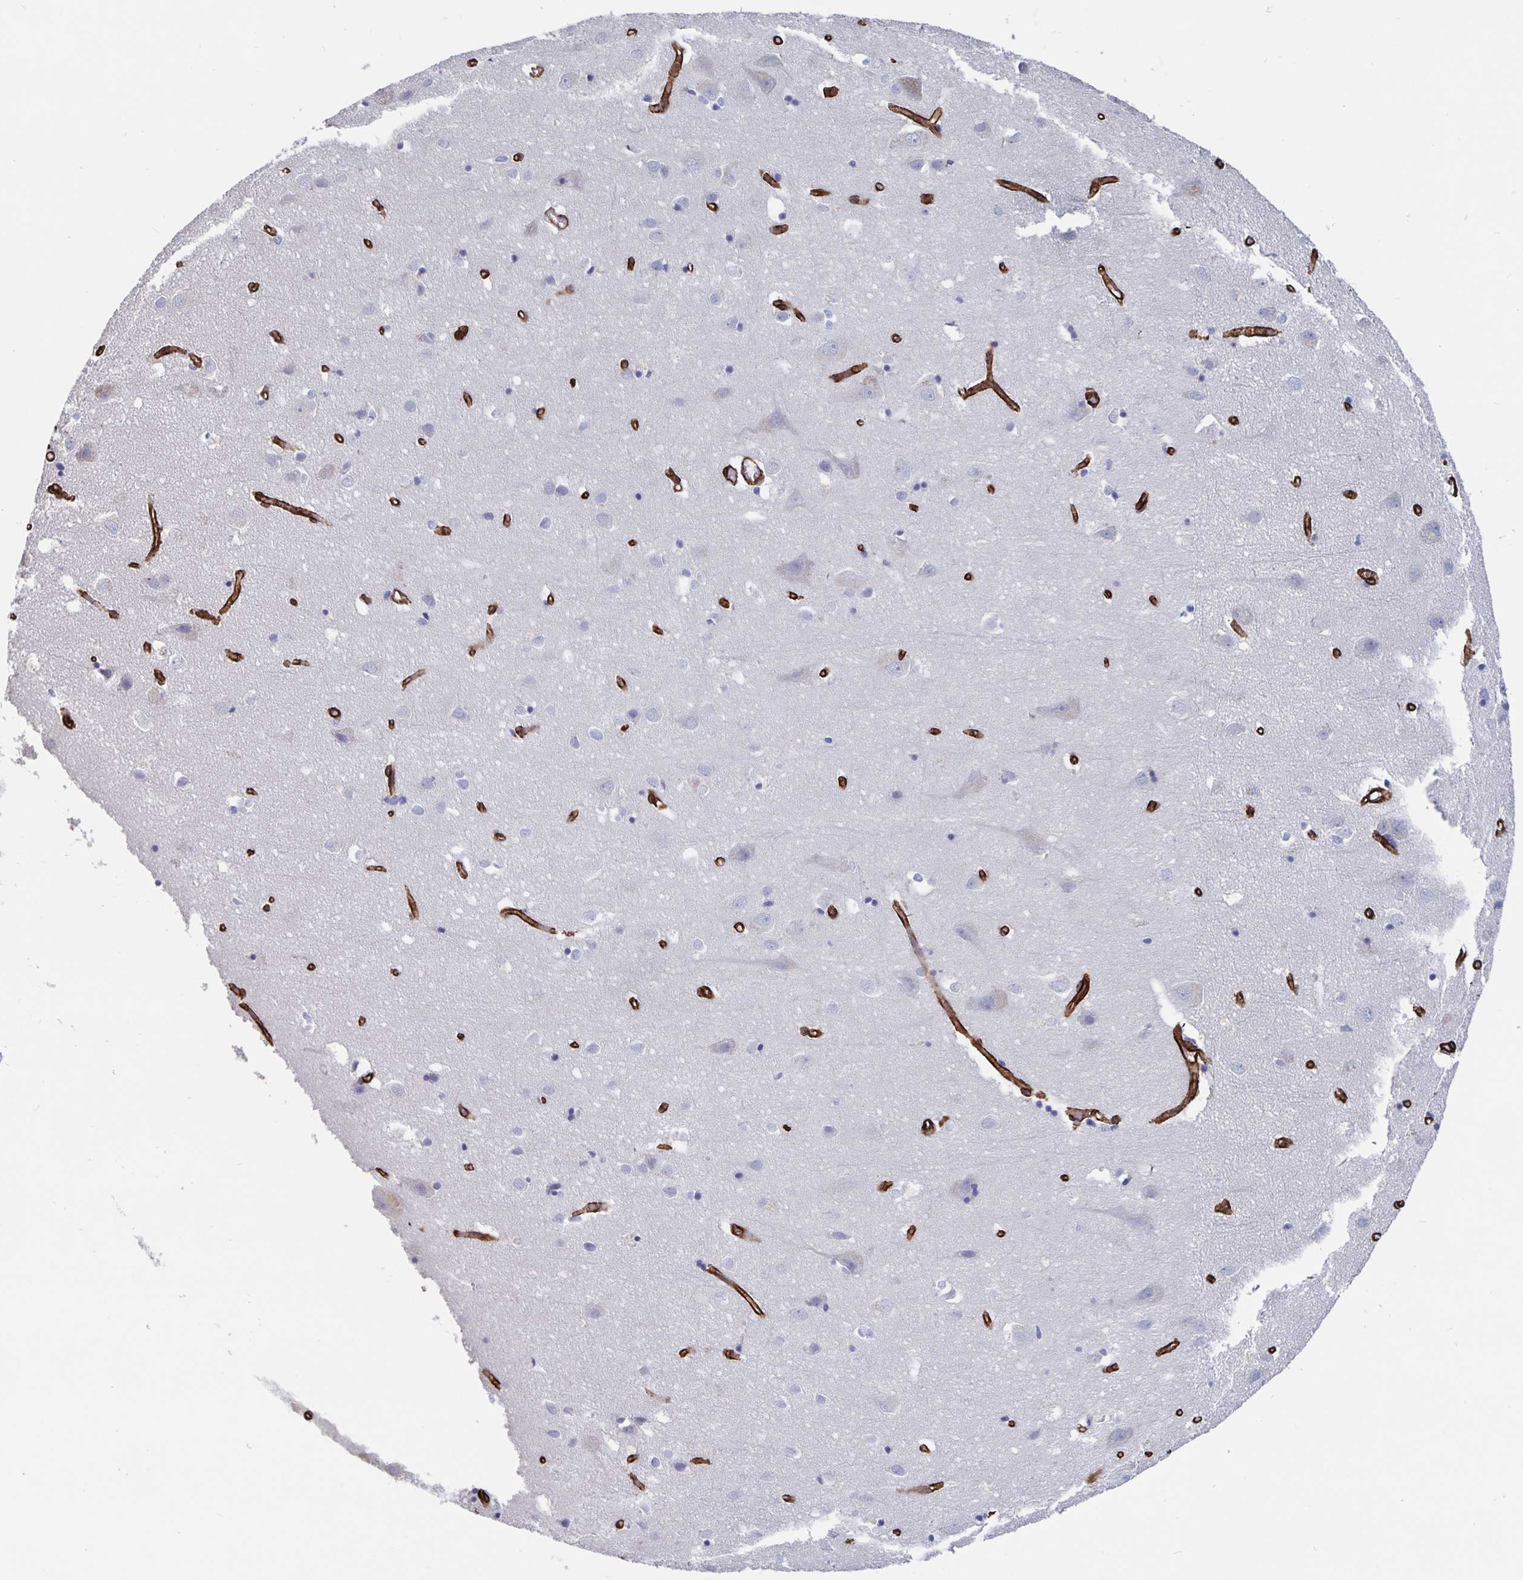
{"staining": {"intensity": "strong", "quantity": ">75%", "location": "cytoplasmic/membranous"}, "tissue": "cerebral cortex", "cell_type": "Endothelial cells", "image_type": "normal", "snomed": [{"axis": "morphology", "description": "Normal tissue, NOS"}, {"axis": "topography", "description": "Cerebral cortex"}], "caption": "Unremarkable cerebral cortex shows strong cytoplasmic/membranous positivity in about >75% of endothelial cells.", "gene": "DCHS2", "patient": {"sex": "male", "age": 70}}